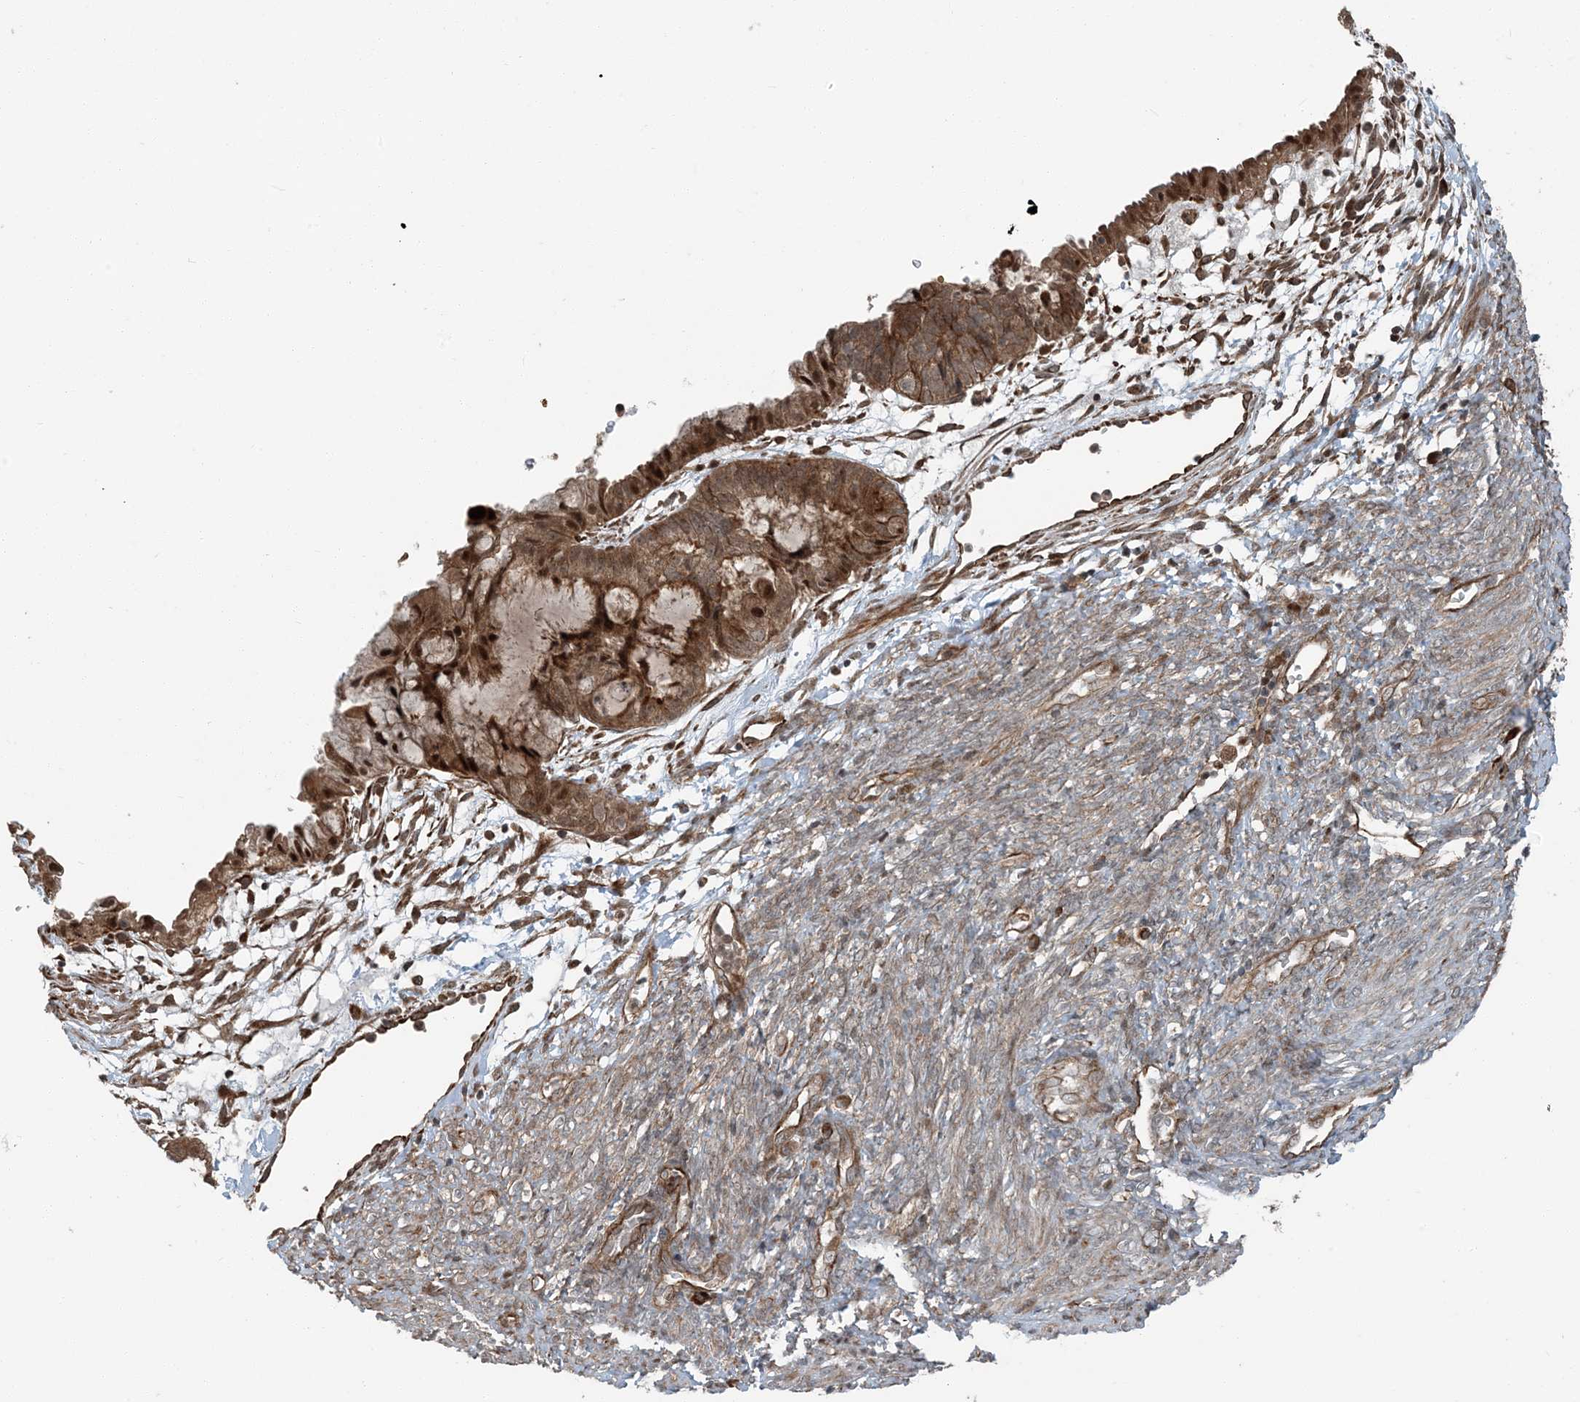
{"staining": {"intensity": "moderate", "quantity": "25%-75%", "location": "cytoplasmic/membranous,nuclear"}, "tissue": "cervical cancer", "cell_type": "Tumor cells", "image_type": "cancer", "snomed": [{"axis": "morphology", "description": "Normal tissue, NOS"}, {"axis": "morphology", "description": "Adenocarcinoma, NOS"}, {"axis": "topography", "description": "Cervix"}, {"axis": "topography", "description": "Endometrium"}], "caption": "This is a photomicrograph of IHC staining of cervical cancer (adenocarcinoma), which shows moderate positivity in the cytoplasmic/membranous and nuclear of tumor cells.", "gene": "EDEM2", "patient": {"sex": "female", "age": 86}}